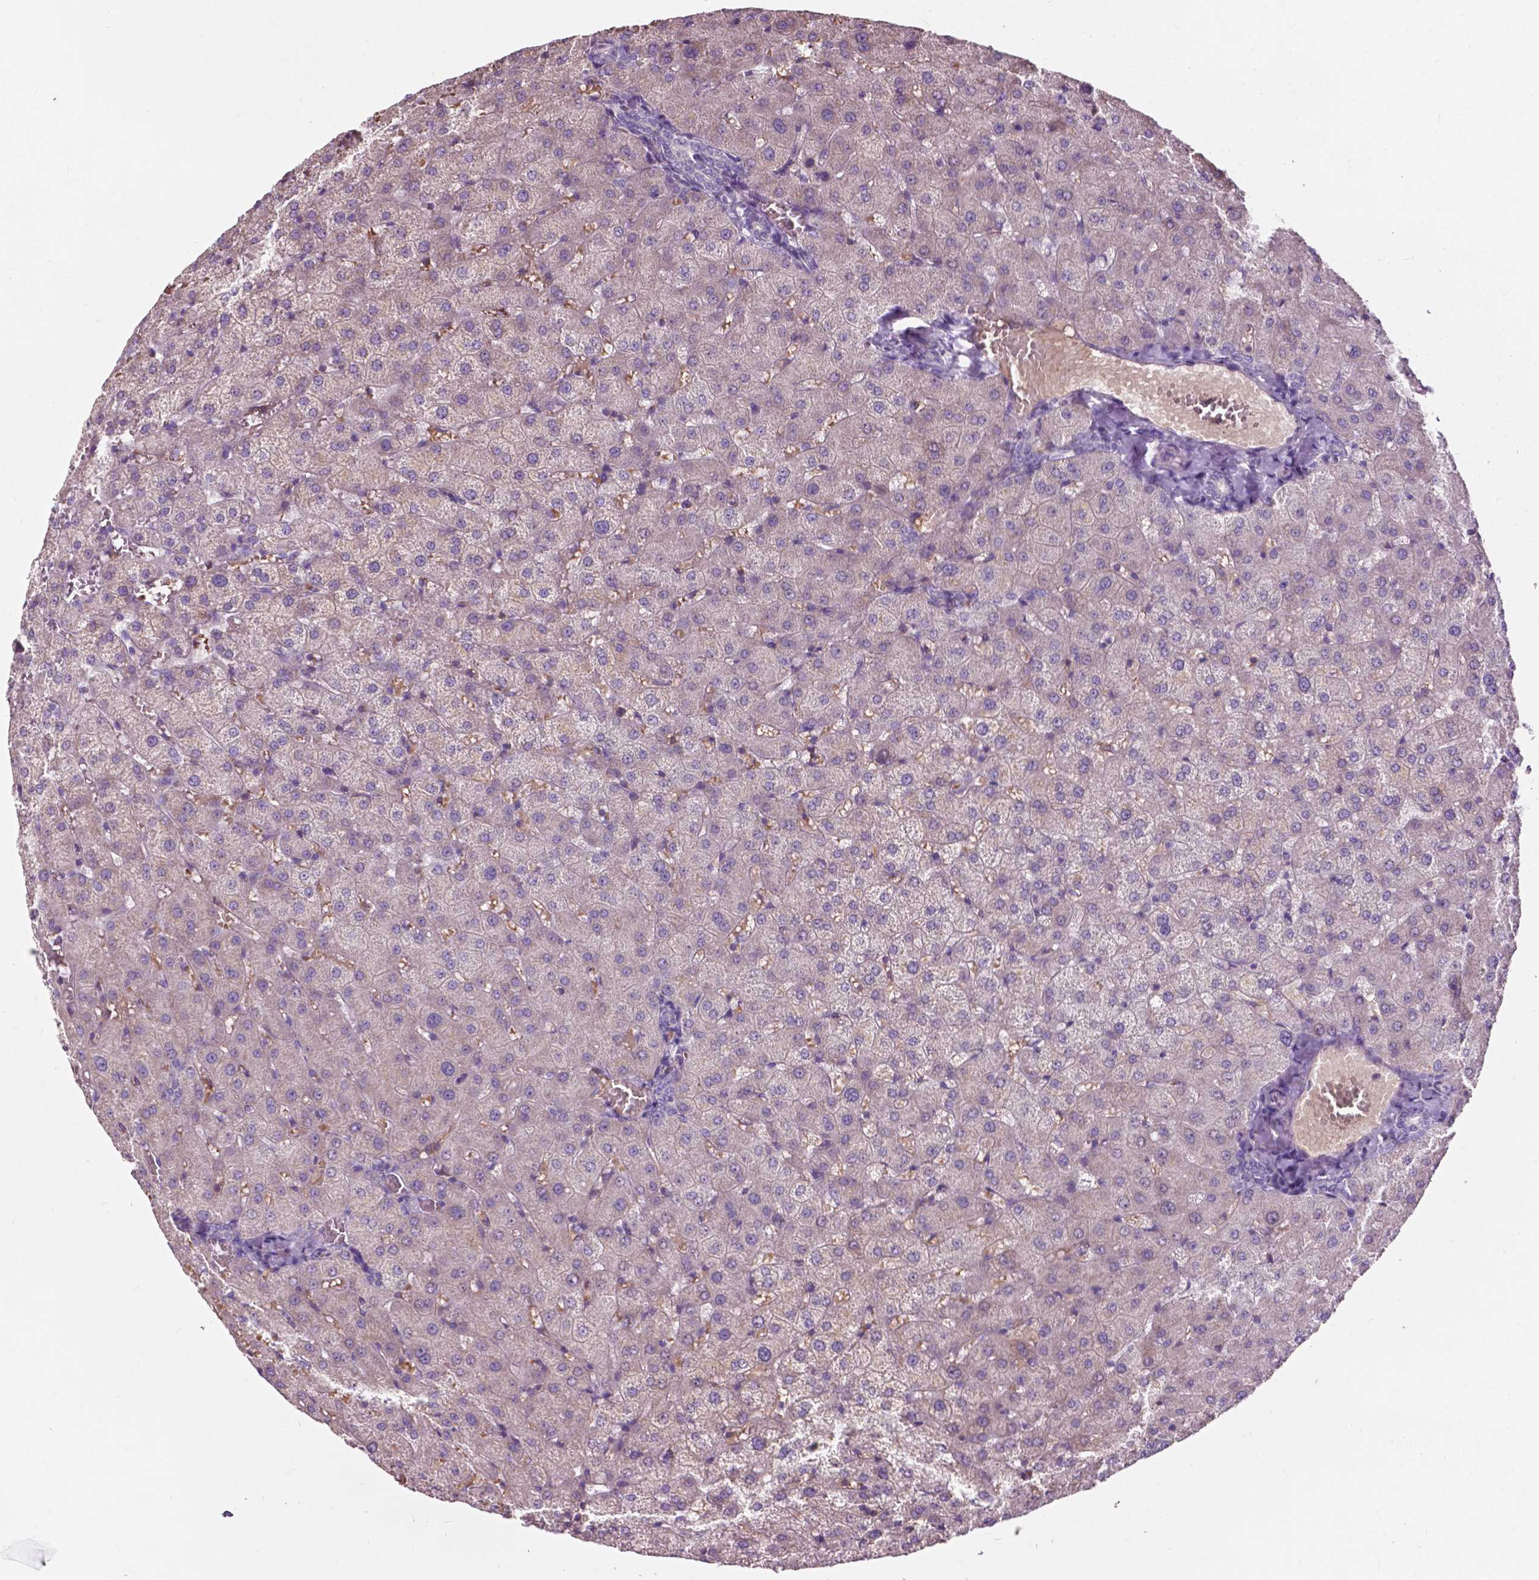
{"staining": {"intensity": "negative", "quantity": "none", "location": "none"}, "tissue": "liver", "cell_type": "Cholangiocytes", "image_type": "normal", "snomed": [{"axis": "morphology", "description": "Normal tissue, NOS"}, {"axis": "topography", "description": "Liver"}], "caption": "A high-resolution histopathology image shows immunohistochemistry (IHC) staining of benign liver, which exhibits no significant positivity in cholangiocytes.", "gene": "NDUFS1", "patient": {"sex": "female", "age": 50}}